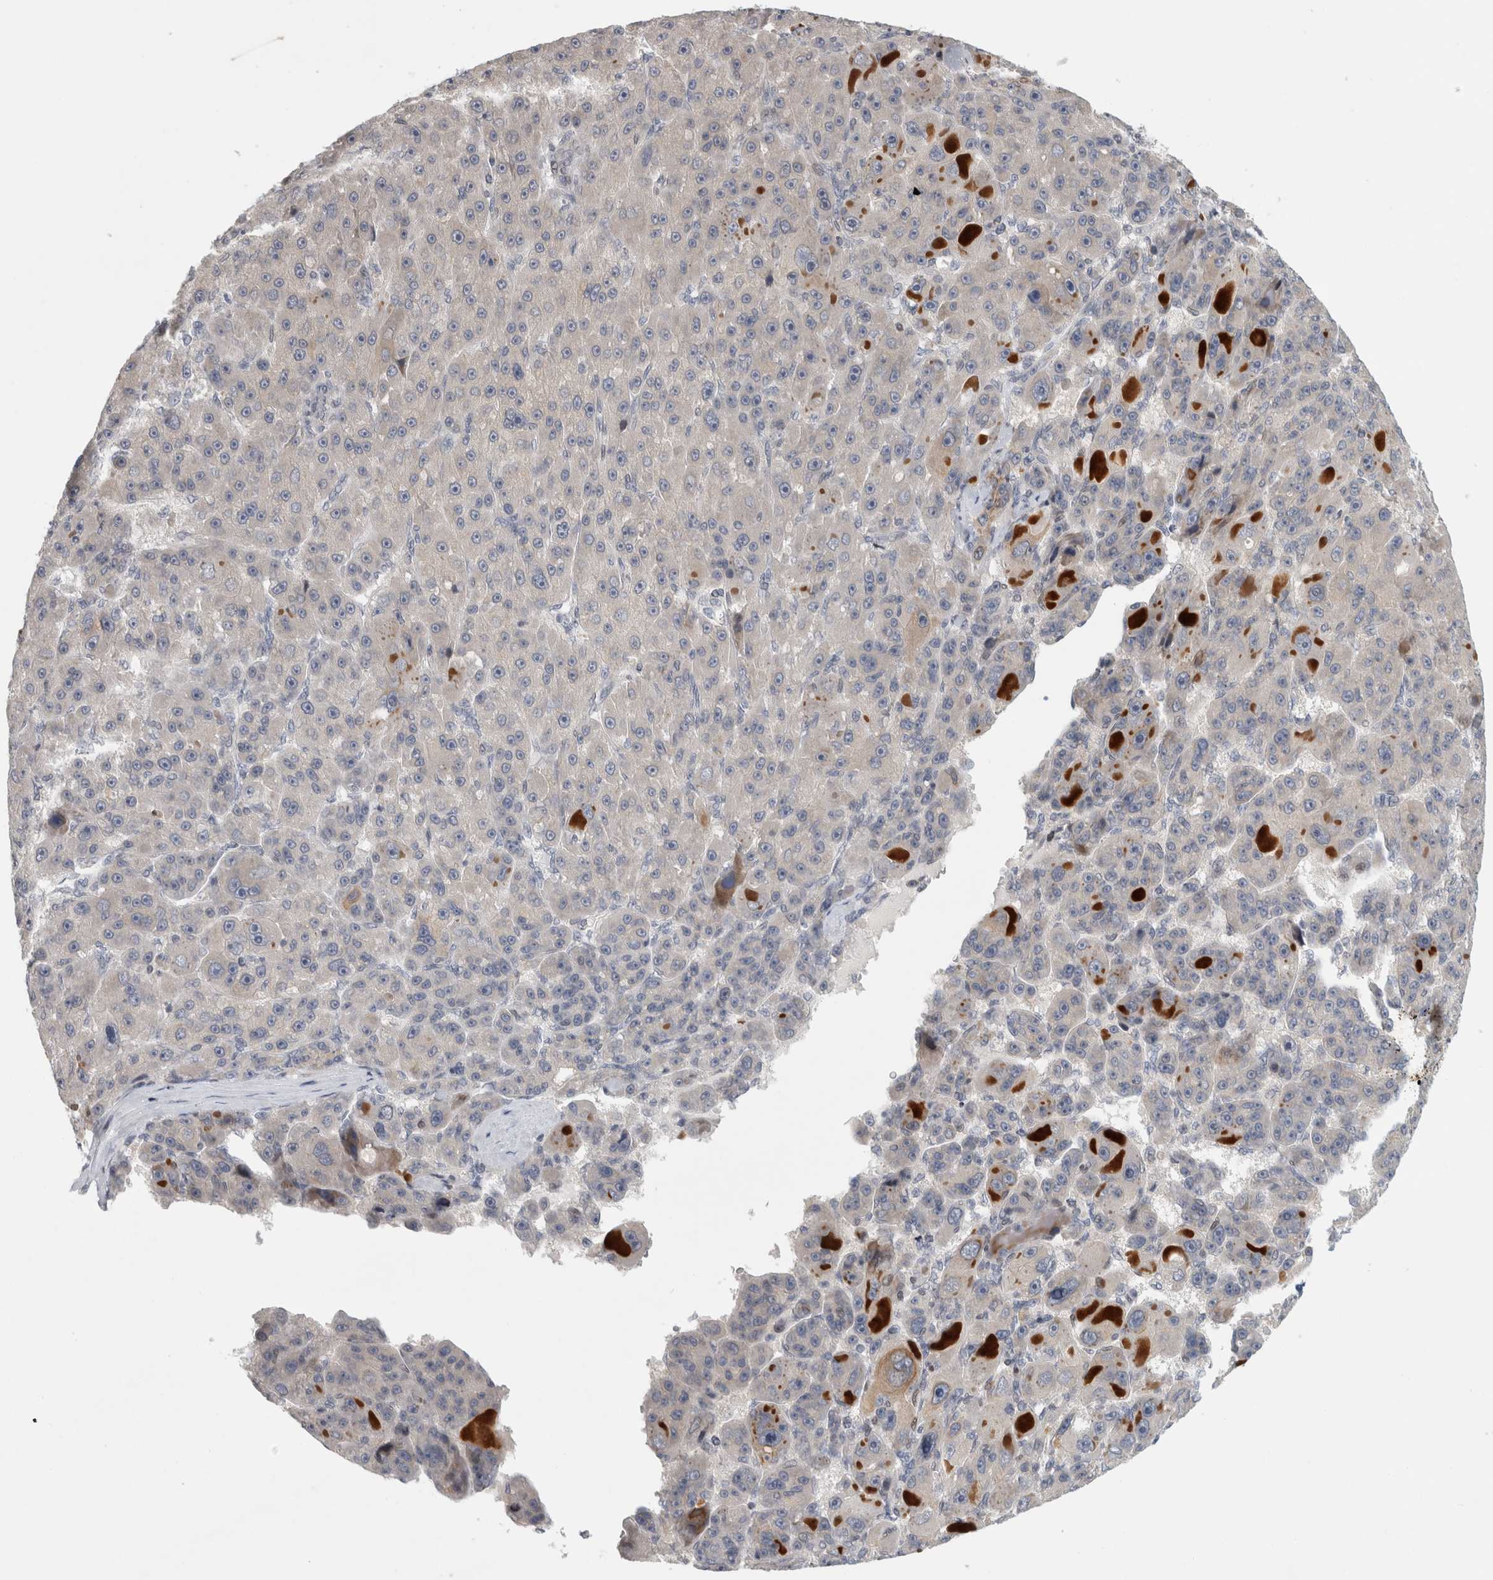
{"staining": {"intensity": "weak", "quantity": "<25%", "location": "cytoplasmic/membranous"}, "tissue": "liver cancer", "cell_type": "Tumor cells", "image_type": "cancer", "snomed": [{"axis": "morphology", "description": "Carcinoma, Hepatocellular, NOS"}, {"axis": "topography", "description": "Liver"}], "caption": "Human hepatocellular carcinoma (liver) stained for a protein using IHC displays no expression in tumor cells.", "gene": "UTP25", "patient": {"sex": "male", "age": 76}}